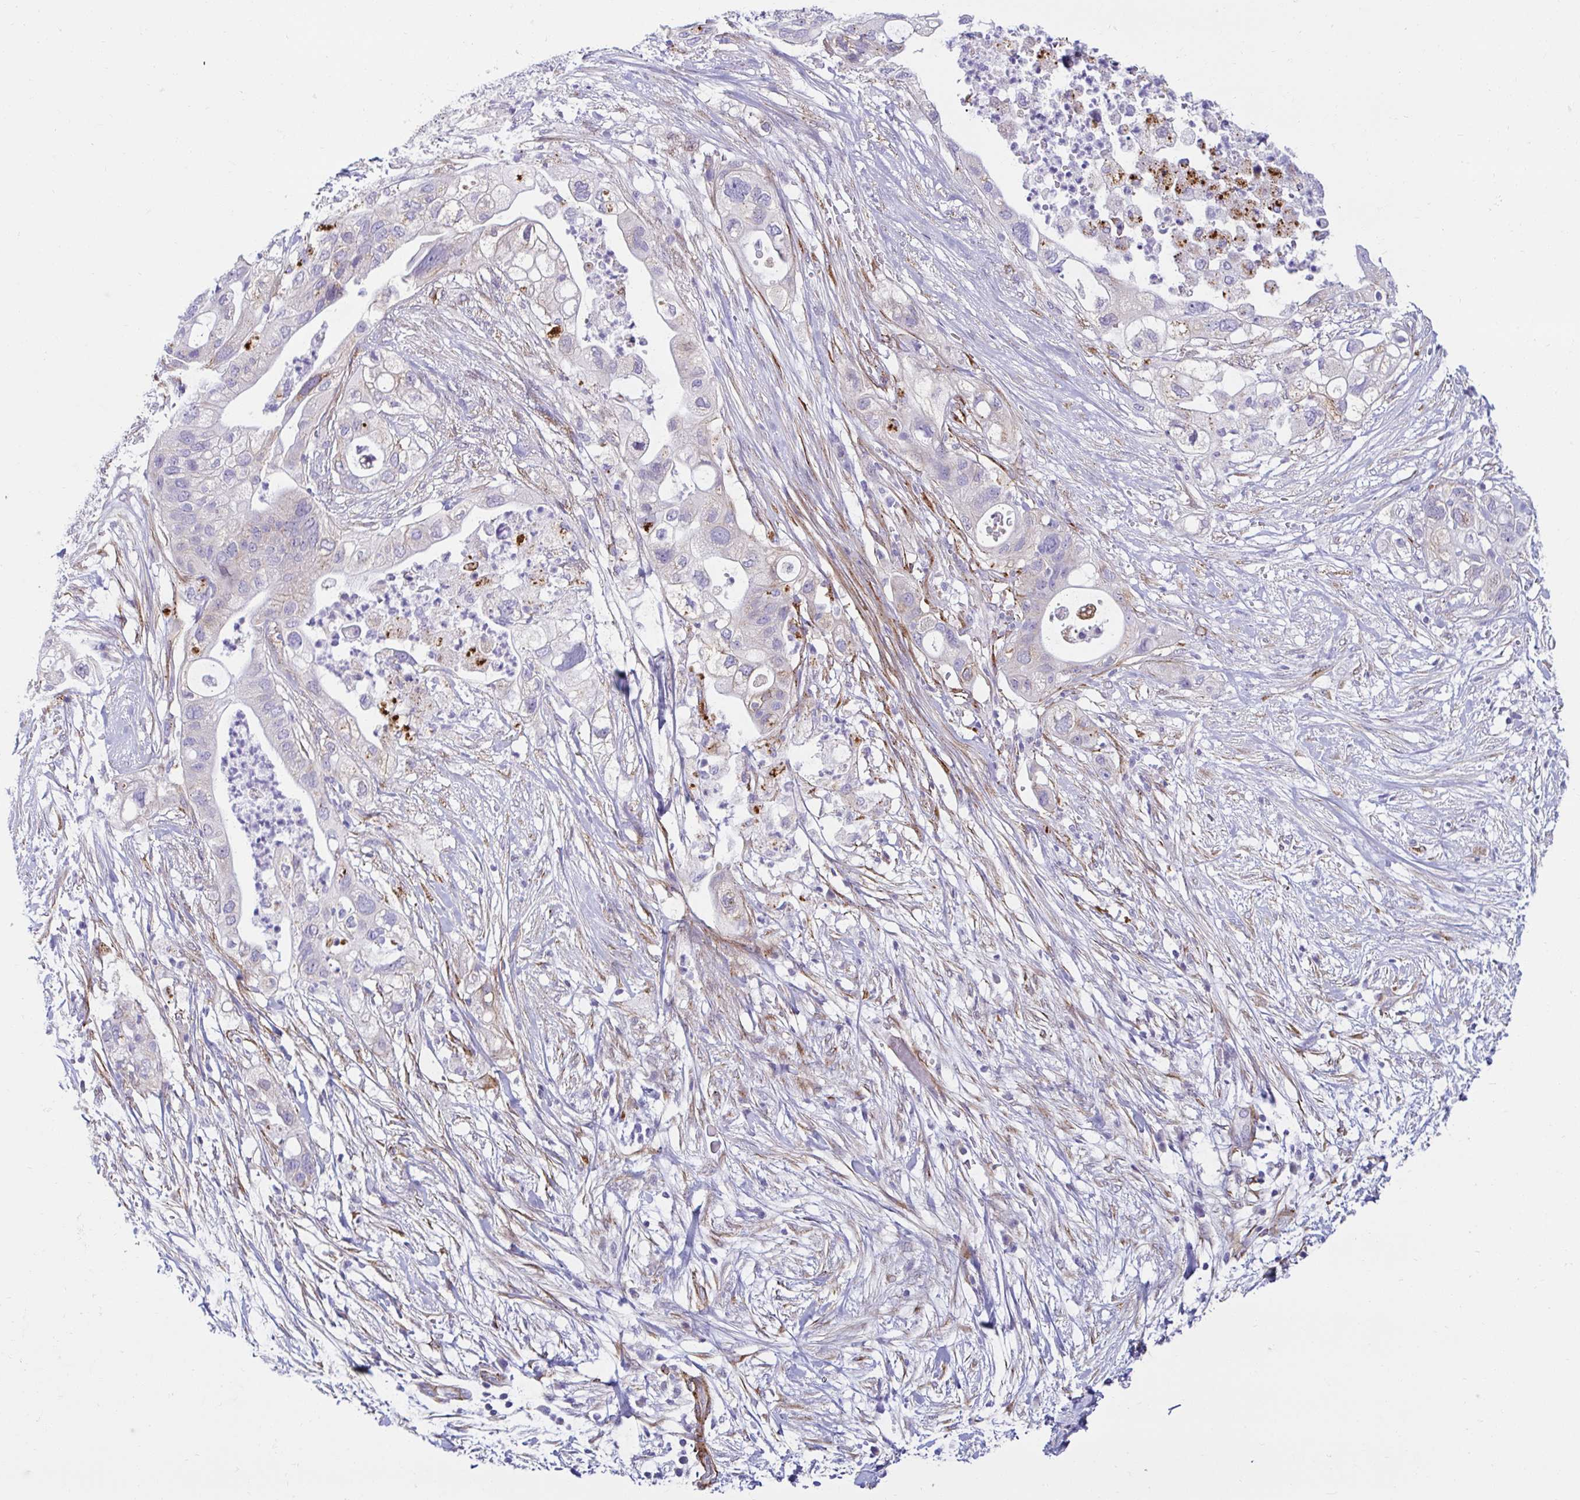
{"staining": {"intensity": "moderate", "quantity": "<25%", "location": "cytoplasmic/membranous"}, "tissue": "urothelial cancer", "cell_type": "Tumor cells", "image_type": "cancer", "snomed": [{"axis": "morphology", "description": "Urothelial carcinoma, Low grade"}, {"axis": "topography", "description": "Urinary bladder"}], "caption": "Approximately <25% of tumor cells in human low-grade urothelial carcinoma display moderate cytoplasmic/membranous protein positivity as visualized by brown immunohistochemical staining.", "gene": "ANKRD62", "patient": {"sex": "male", "age": 78}}